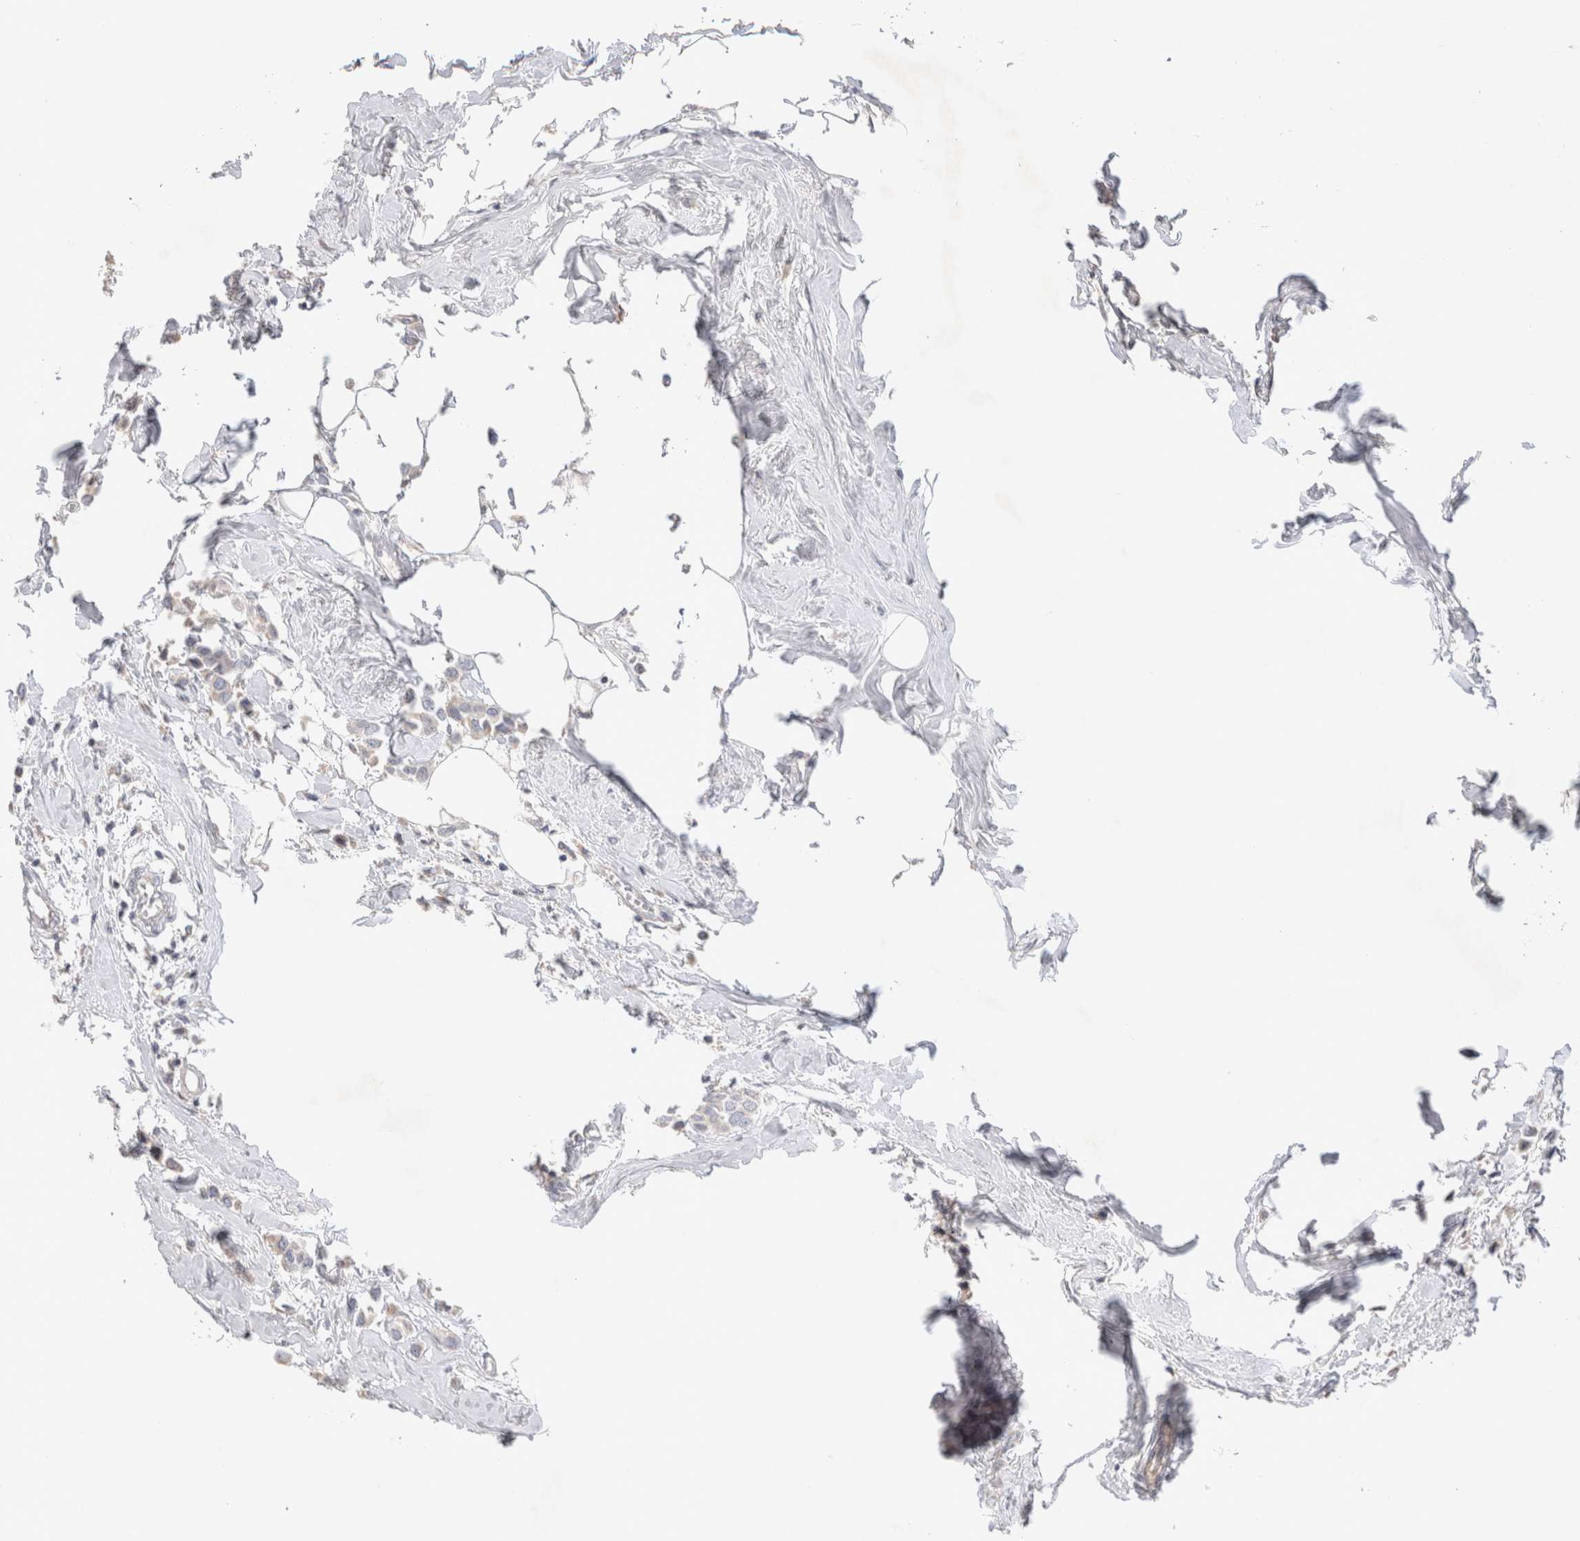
{"staining": {"intensity": "weak", "quantity": "<25%", "location": "cytoplasmic/membranous"}, "tissue": "breast cancer", "cell_type": "Tumor cells", "image_type": "cancer", "snomed": [{"axis": "morphology", "description": "Lobular carcinoma"}, {"axis": "topography", "description": "Breast"}], "caption": "Tumor cells show no significant protein staining in breast cancer (lobular carcinoma). Brightfield microscopy of IHC stained with DAB (brown) and hematoxylin (blue), captured at high magnification.", "gene": "CHADL", "patient": {"sex": "female", "age": 51}}